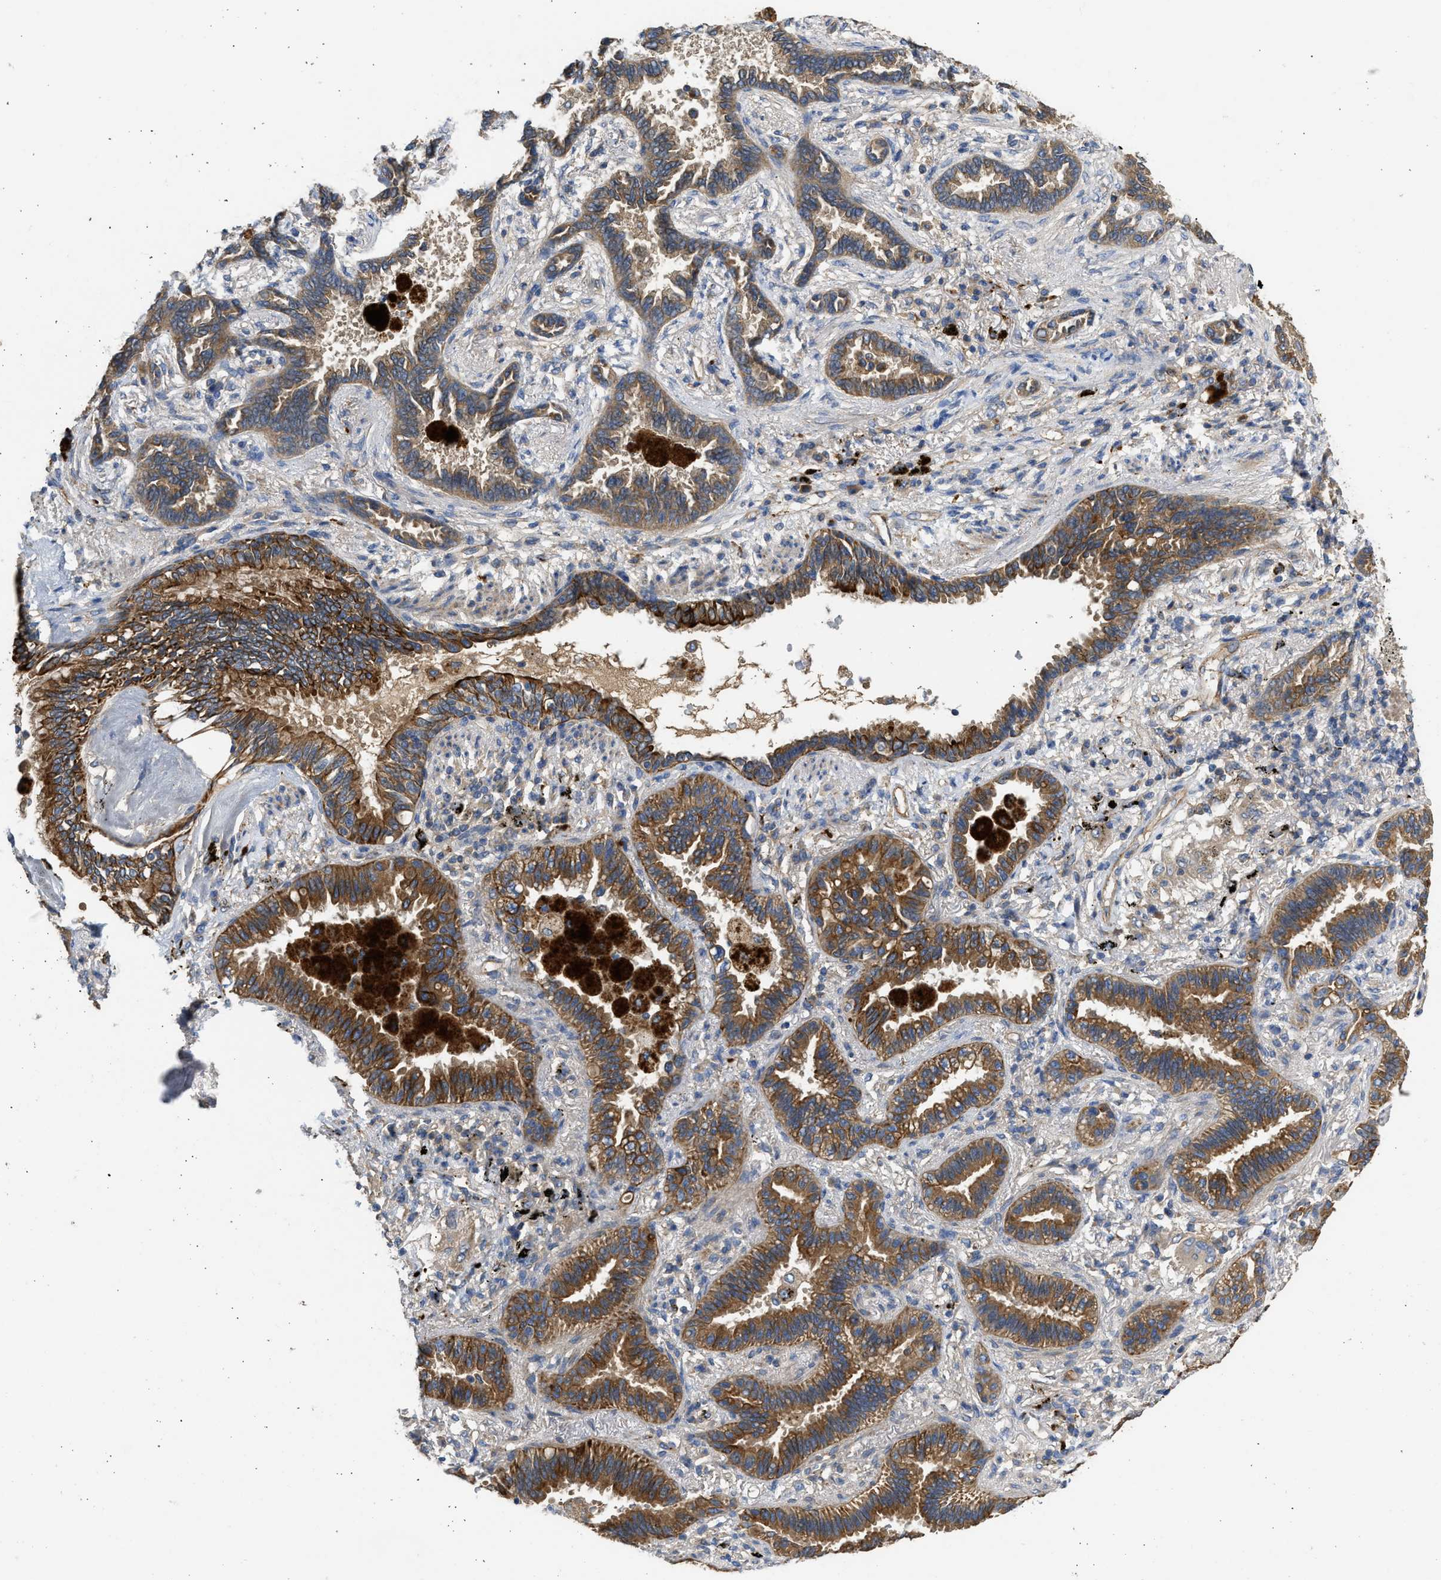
{"staining": {"intensity": "strong", "quantity": ">75%", "location": "cytoplasmic/membranous"}, "tissue": "lung cancer", "cell_type": "Tumor cells", "image_type": "cancer", "snomed": [{"axis": "morphology", "description": "Normal tissue, NOS"}, {"axis": "morphology", "description": "Adenocarcinoma, NOS"}, {"axis": "topography", "description": "Lung"}], "caption": "High-magnification brightfield microscopy of adenocarcinoma (lung) stained with DAB (3,3'-diaminobenzidine) (brown) and counterstained with hematoxylin (blue). tumor cells exhibit strong cytoplasmic/membranous expression is identified in about>75% of cells. (DAB IHC with brightfield microscopy, high magnification).", "gene": "CSRNP2", "patient": {"sex": "male", "age": 59}}